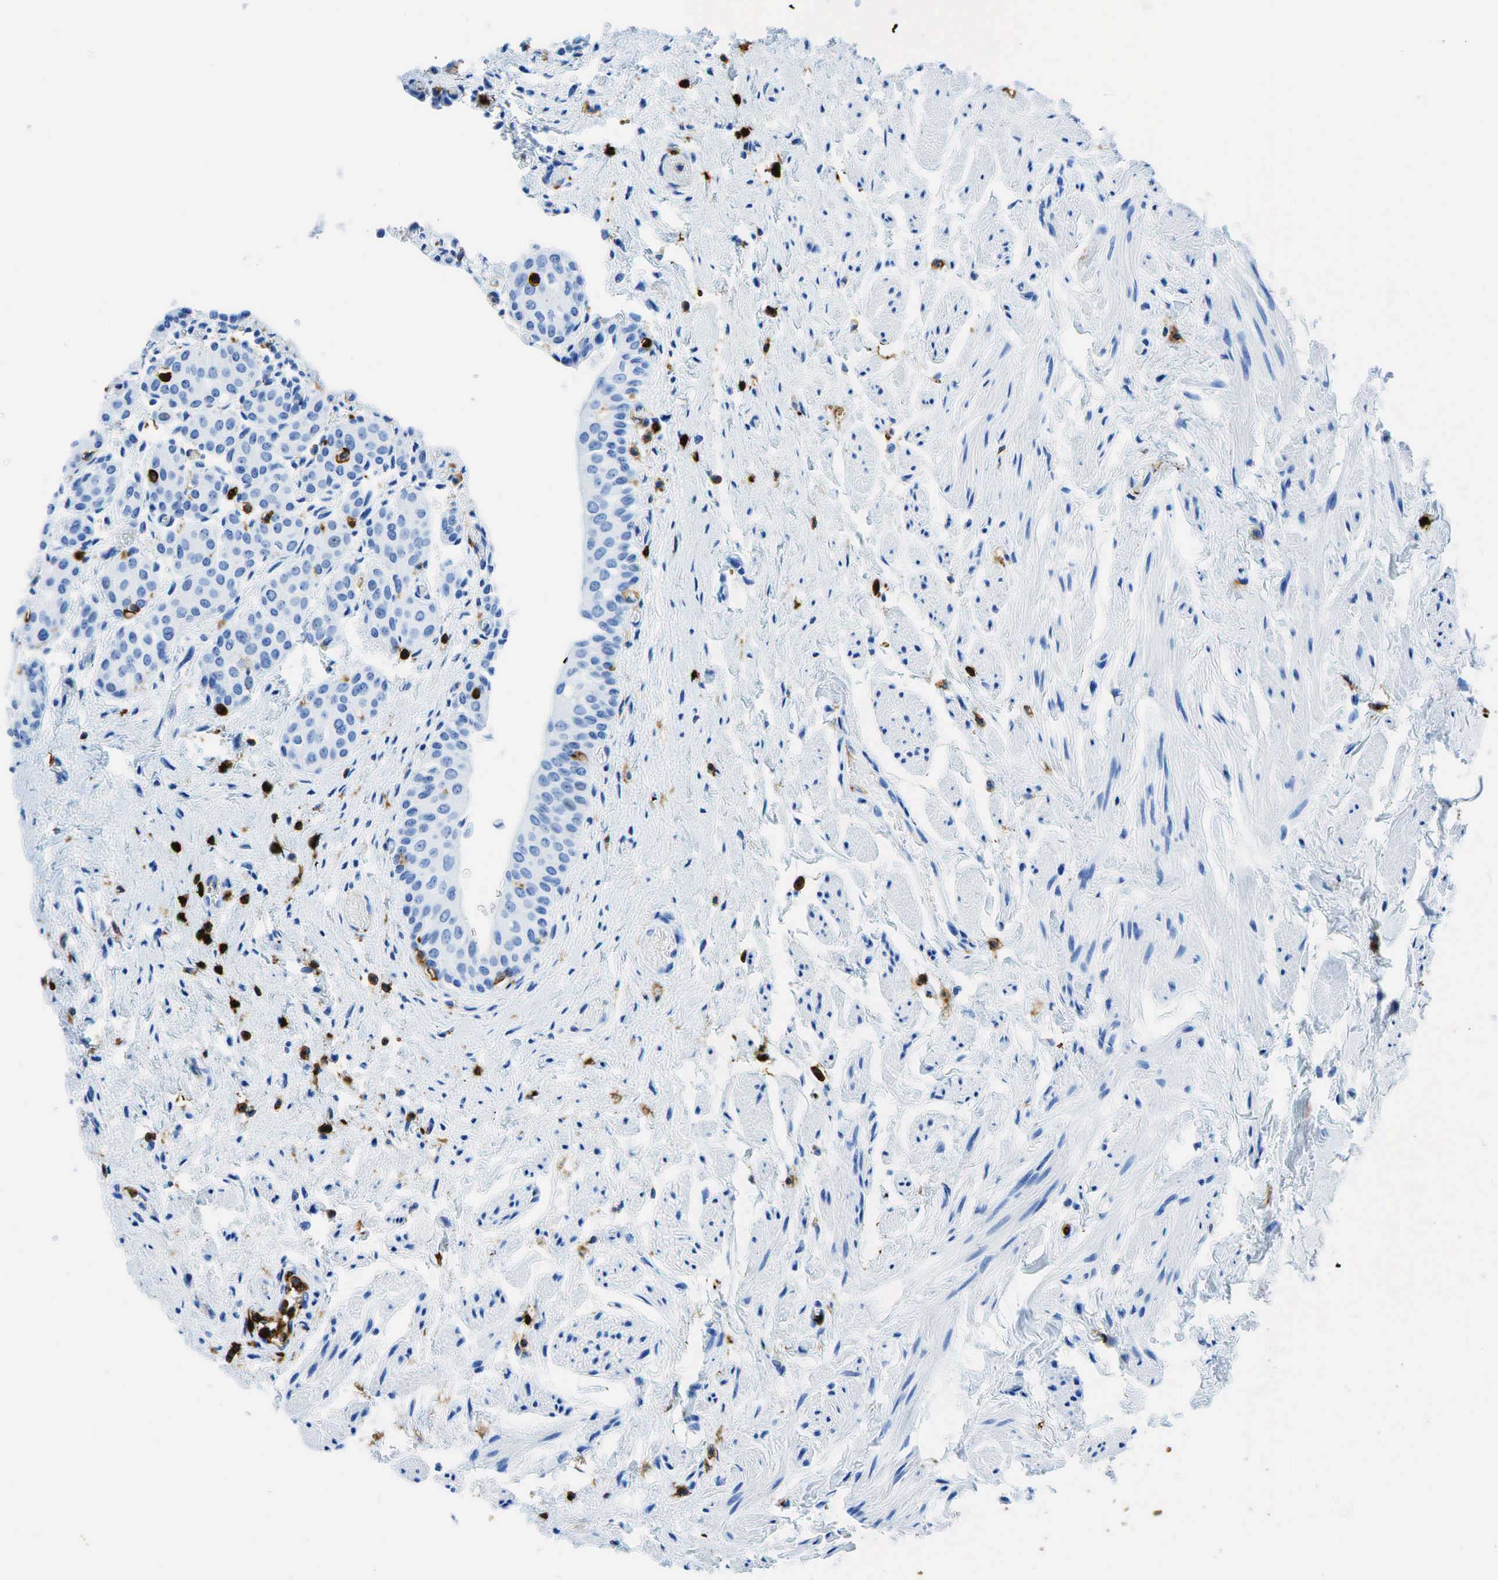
{"staining": {"intensity": "negative", "quantity": "none", "location": "none"}, "tissue": "urinary bladder", "cell_type": "Urothelial cells", "image_type": "normal", "snomed": [{"axis": "morphology", "description": "Normal tissue, NOS"}, {"axis": "topography", "description": "Urinary bladder"}], "caption": "Urinary bladder was stained to show a protein in brown. There is no significant positivity in urothelial cells. (DAB immunohistochemistry with hematoxylin counter stain).", "gene": "PTPRC", "patient": {"sex": "male", "age": 72}}